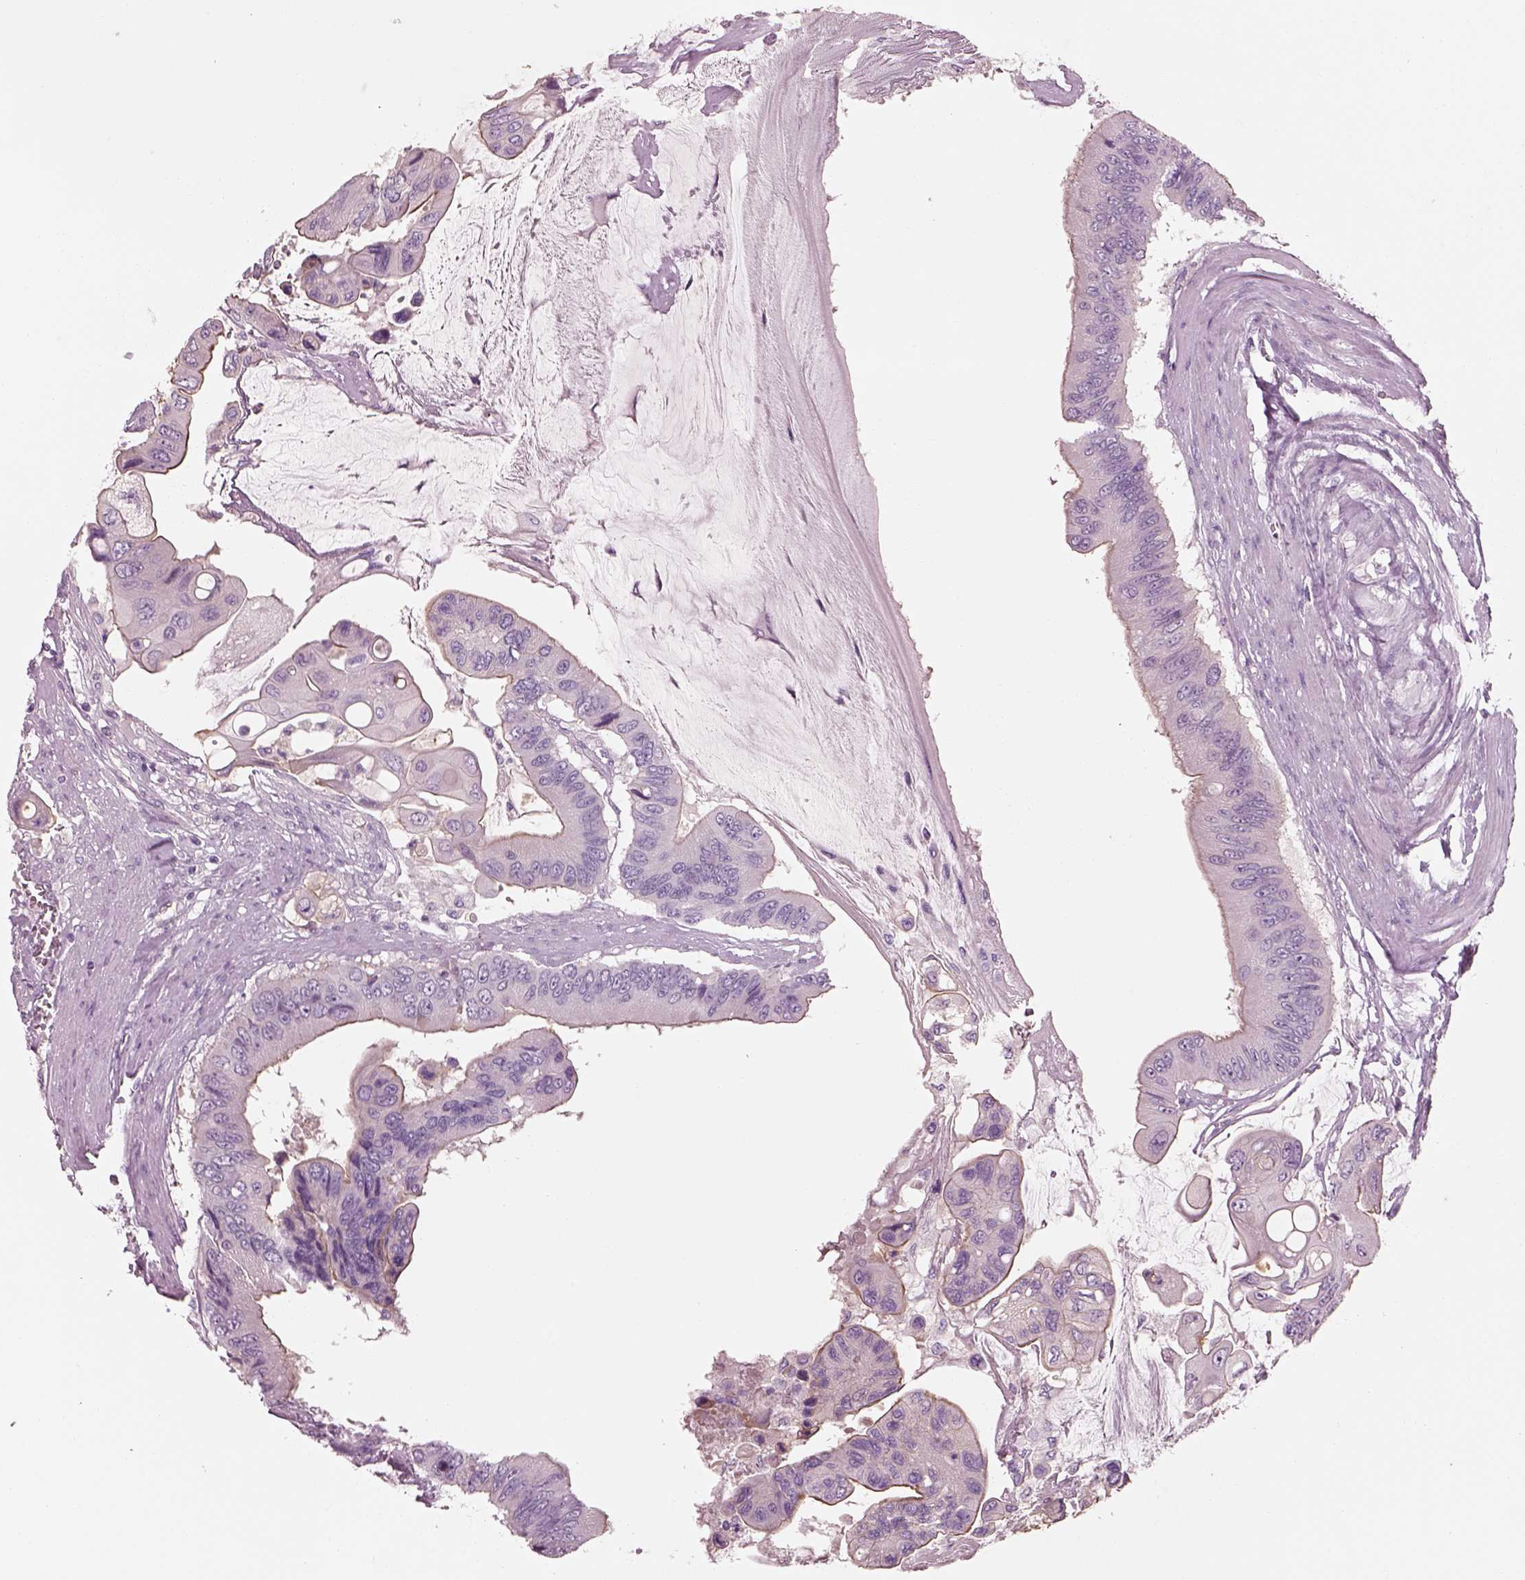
{"staining": {"intensity": "negative", "quantity": "none", "location": "none"}, "tissue": "colorectal cancer", "cell_type": "Tumor cells", "image_type": "cancer", "snomed": [{"axis": "morphology", "description": "Adenocarcinoma, NOS"}, {"axis": "topography", "description": "Rectum"}], "caption": "High magnification brightfield microscopy of colorectal cancer (adenocarcinoma) stained with DAB (brown) and counterstained with hematoxylin (blue): tumor cells show no significant expression.", "gene": "IGLL1", "patient": {"sex": "male", "age": 63}}